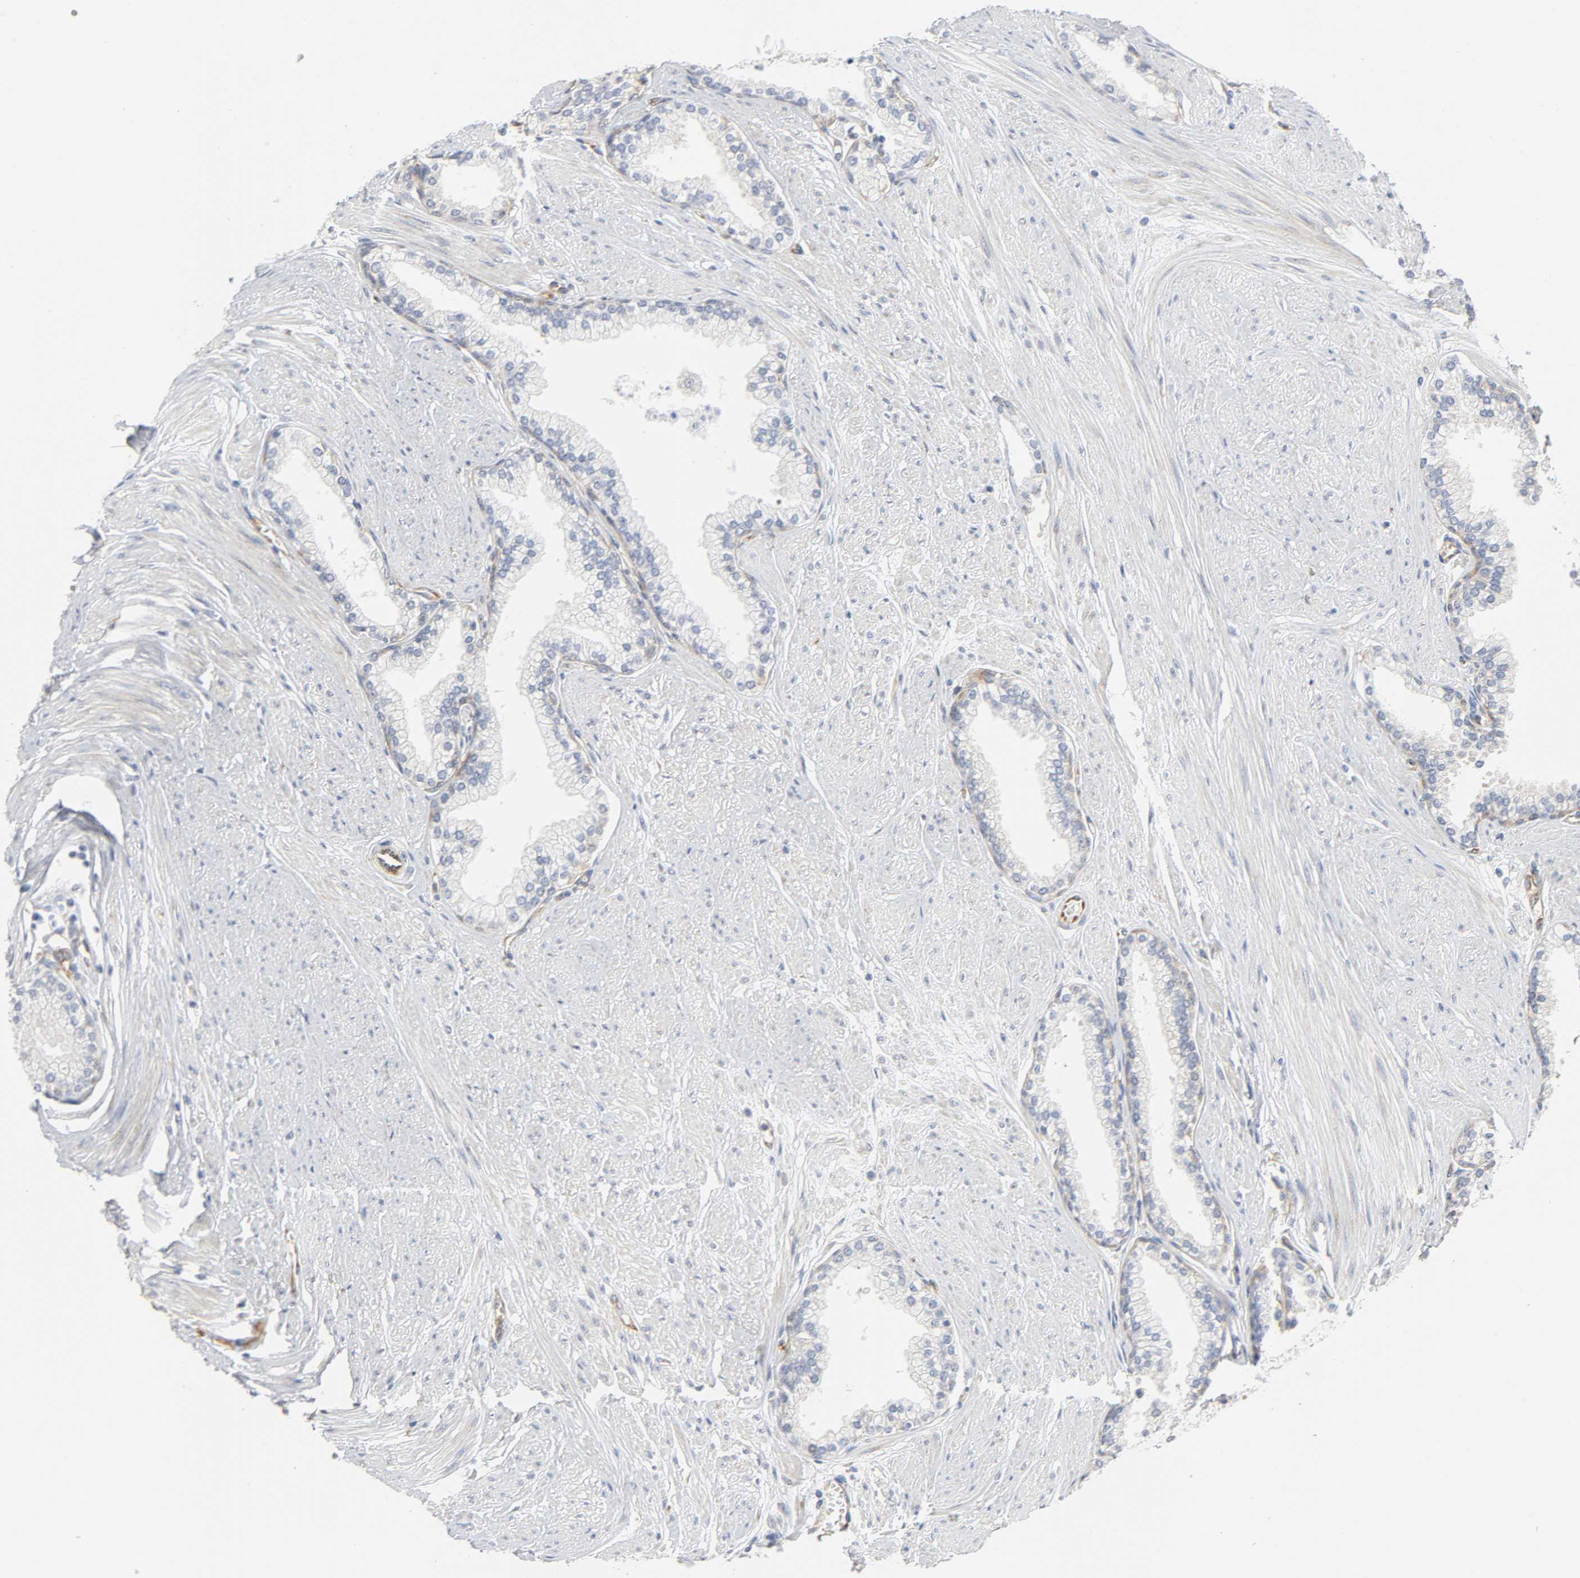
{"staining": {"intensity": "moderate", "quantity": "<25%", "location": "cytoplasmic/membranous"}, "tissue": "prostate", "cell_type": "Glandular cells", "image_type": "normal", "snomed": [{"axis": "morphology", "description": "Normal tissue, NOS"}, {"axis": "topography", "description": "Prostate"}], "caption": "High-magnification brightfield microscopy of benign prostate stained with DAB (brown) and counterstained with hematoxylin (blue). glandular cells exhibit moderate cytoplasmic/membranous positivity is present in approximately<25% of cells. Using DAB (brown) and hematoxylin (blue) stains, captured at high magnification using brightfield microscopy.", "gene": "DOCK1", "patient": {"sex": "male", "age": 64}}